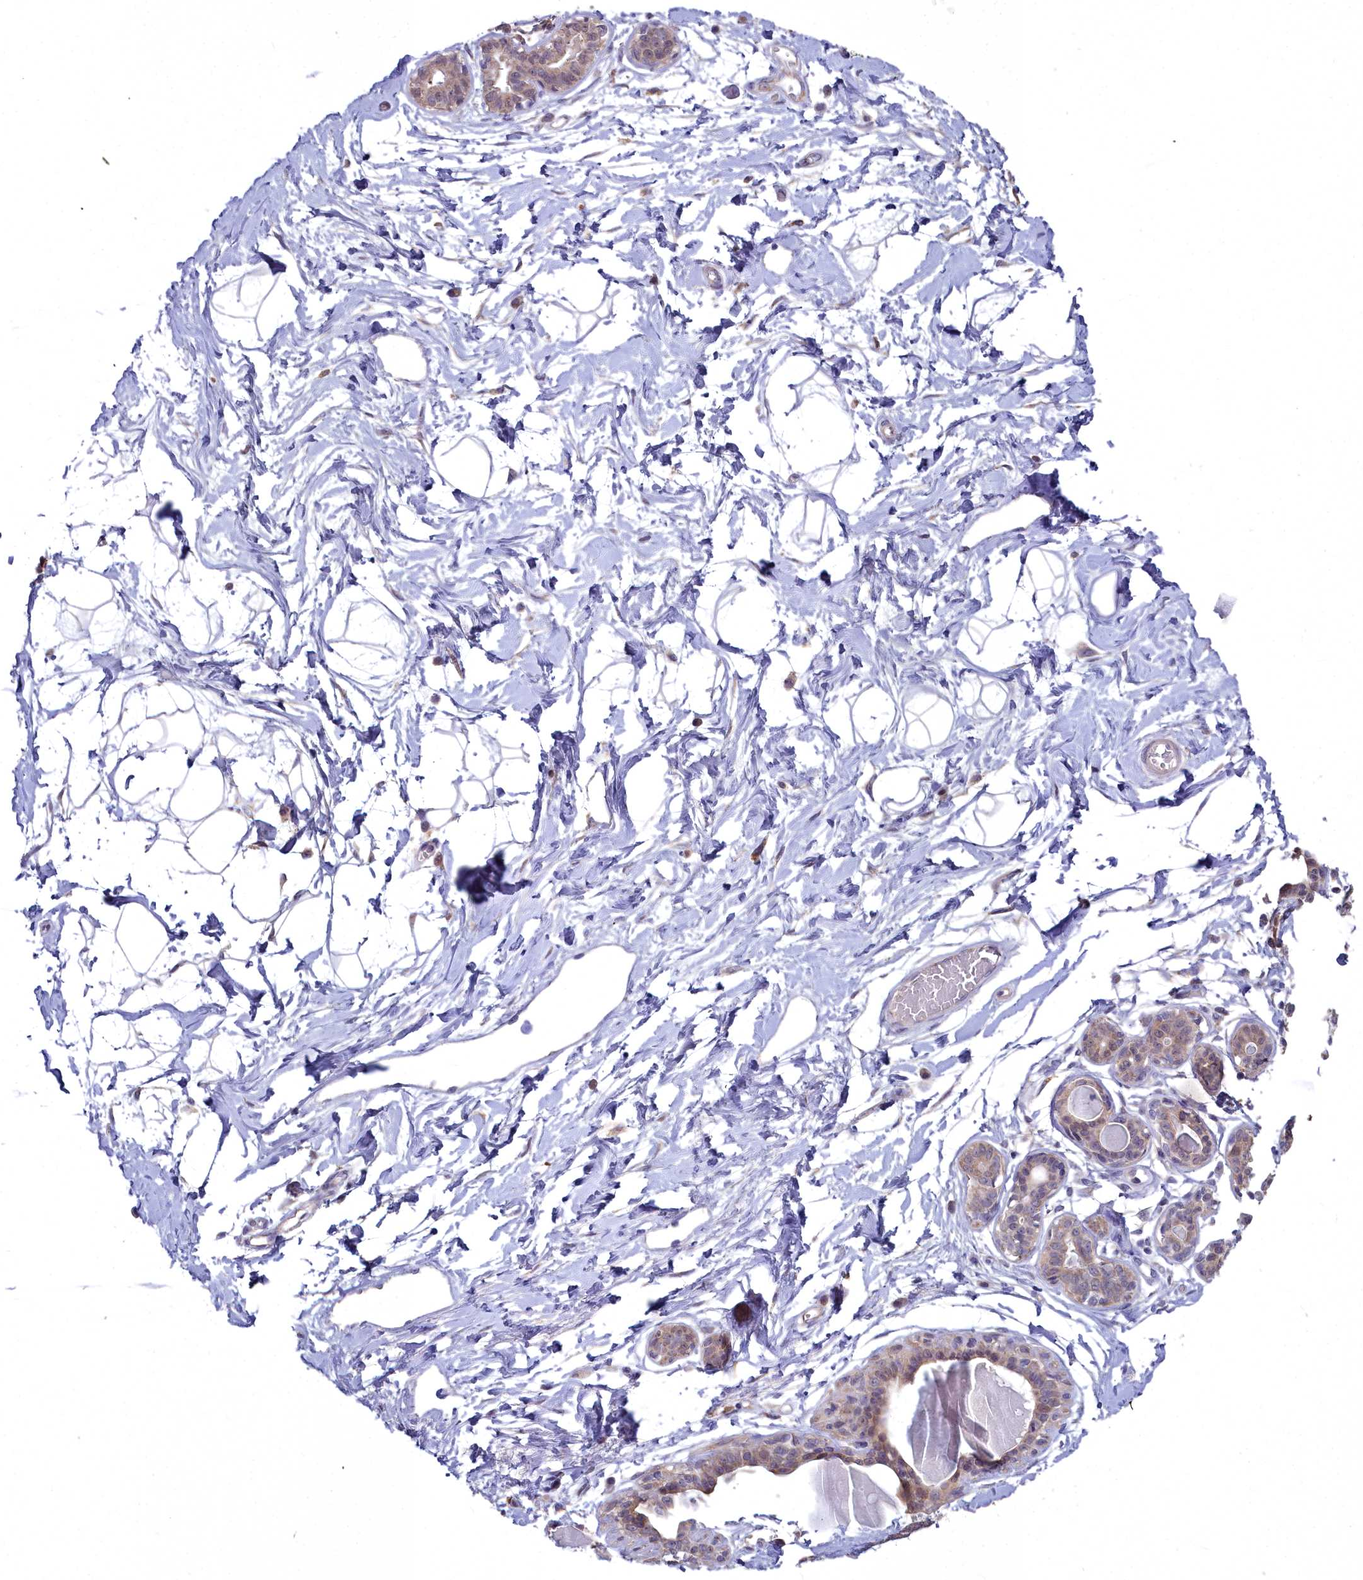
{"staining": {"intensity": "negative", "quantity": "none", "location": "none"}, "tissue": "breast", "cell_type": "Adipocytes", "image_type": "normal", "snomed": [{"axis": "morphology", "description": "Normal tissue, NOS"}, {"axis": "topography", "description": "Breast"}], "caption": "Immunohistochemistry image of benign human breast stained for a protein (brown), which shows no staining in adipocytes.", "gene": "MICU2", "patient": {"sex": "female", "age": 45}}